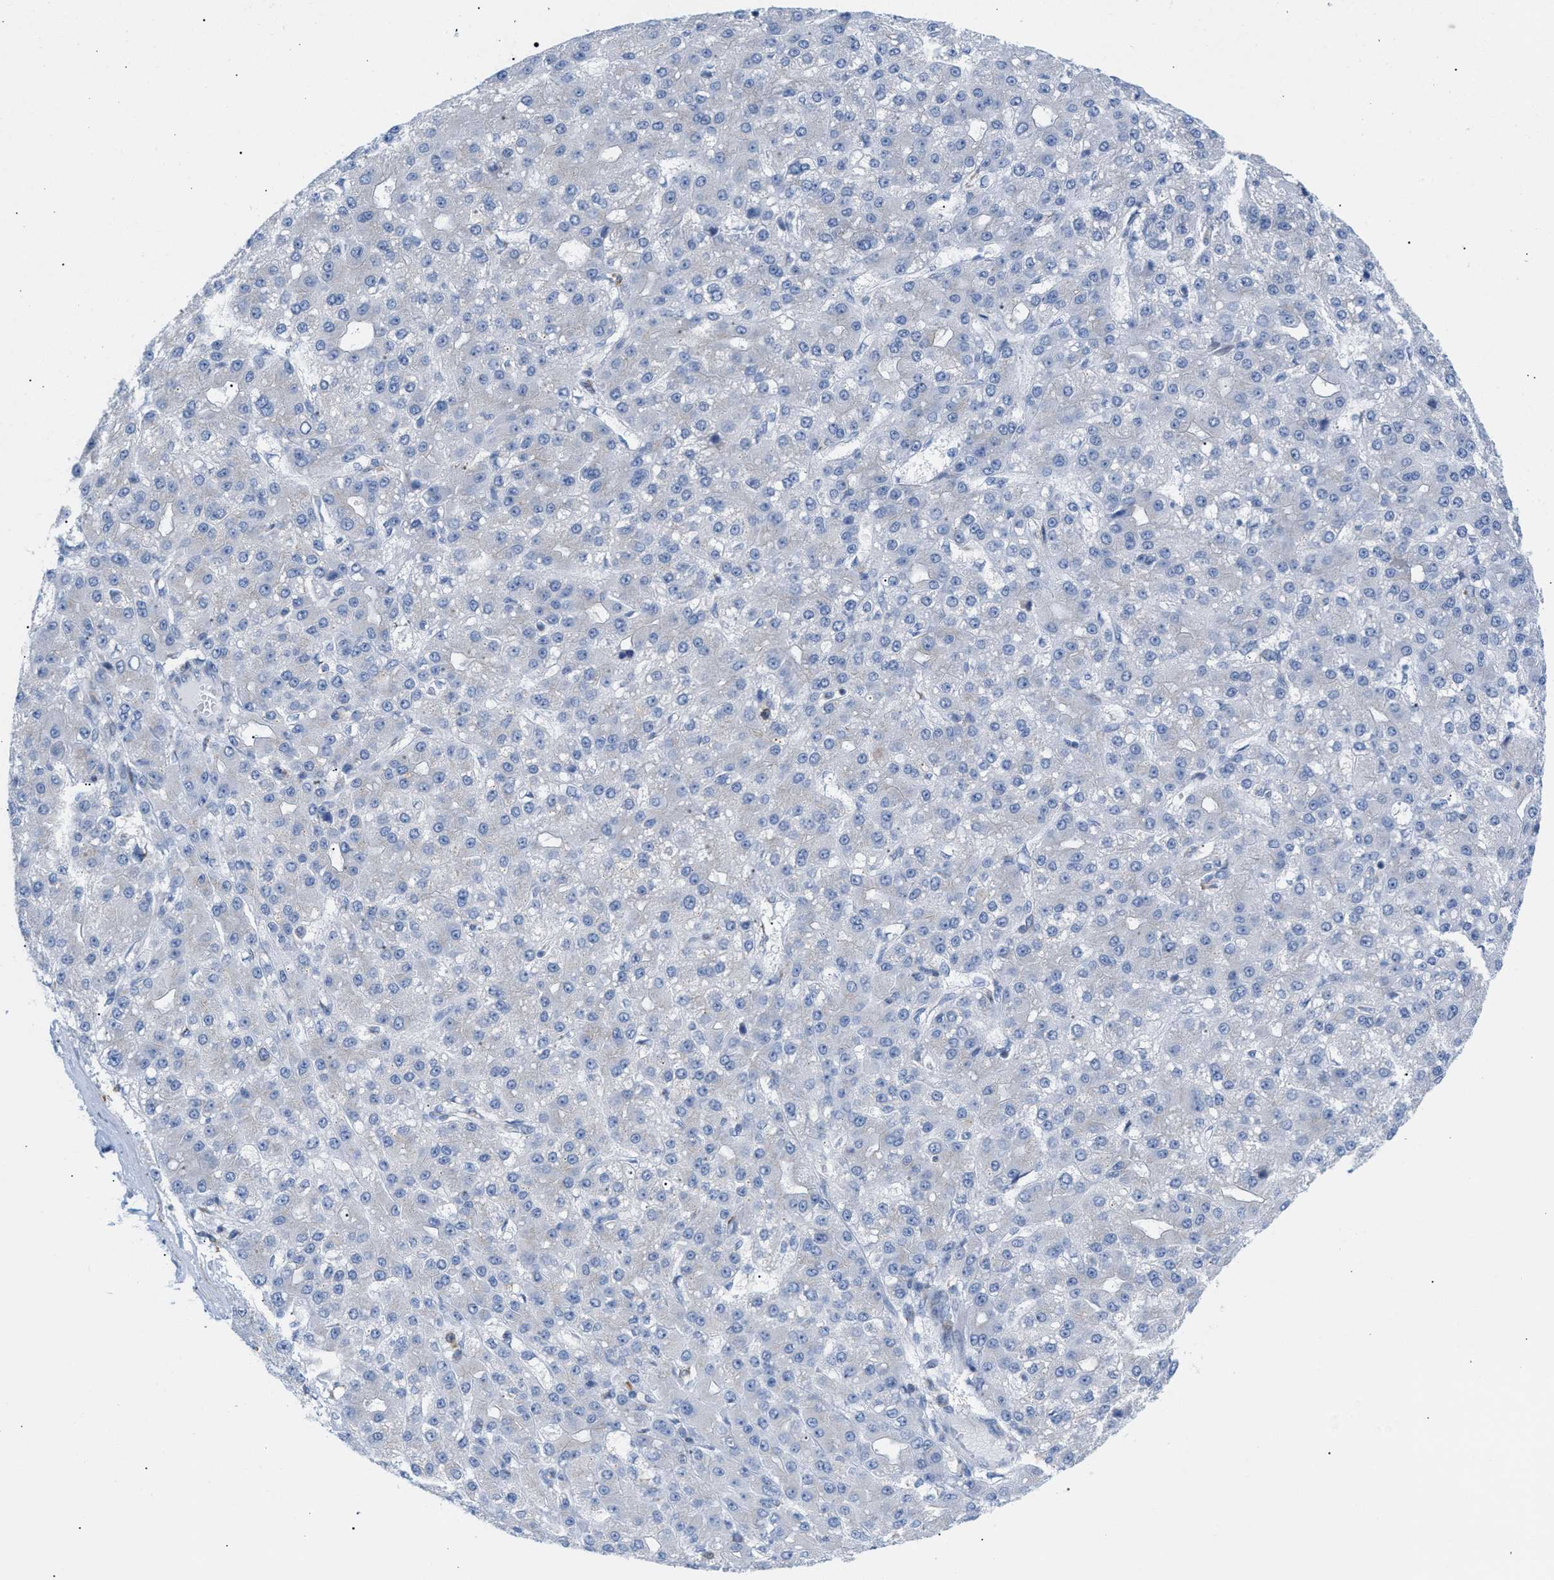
{"staining": {"intensity": "negative", "quantity": "none", "location": "none"}, "tissue": "liver cancer", "cell_type": "Tumor cells", "image_type": "cancer", "snomed": [{"axis": "morphology", "description": "Carcinoma, Hepatocellular, NOS"}, {"axis": "topography", "description": "Liver"}], "caption": "Liver cancer was stained to show a protein in brown. There is no significant expression in tumor cells.", "gene": "TACC3", "patient": {"sex": "male", "age": 67}}